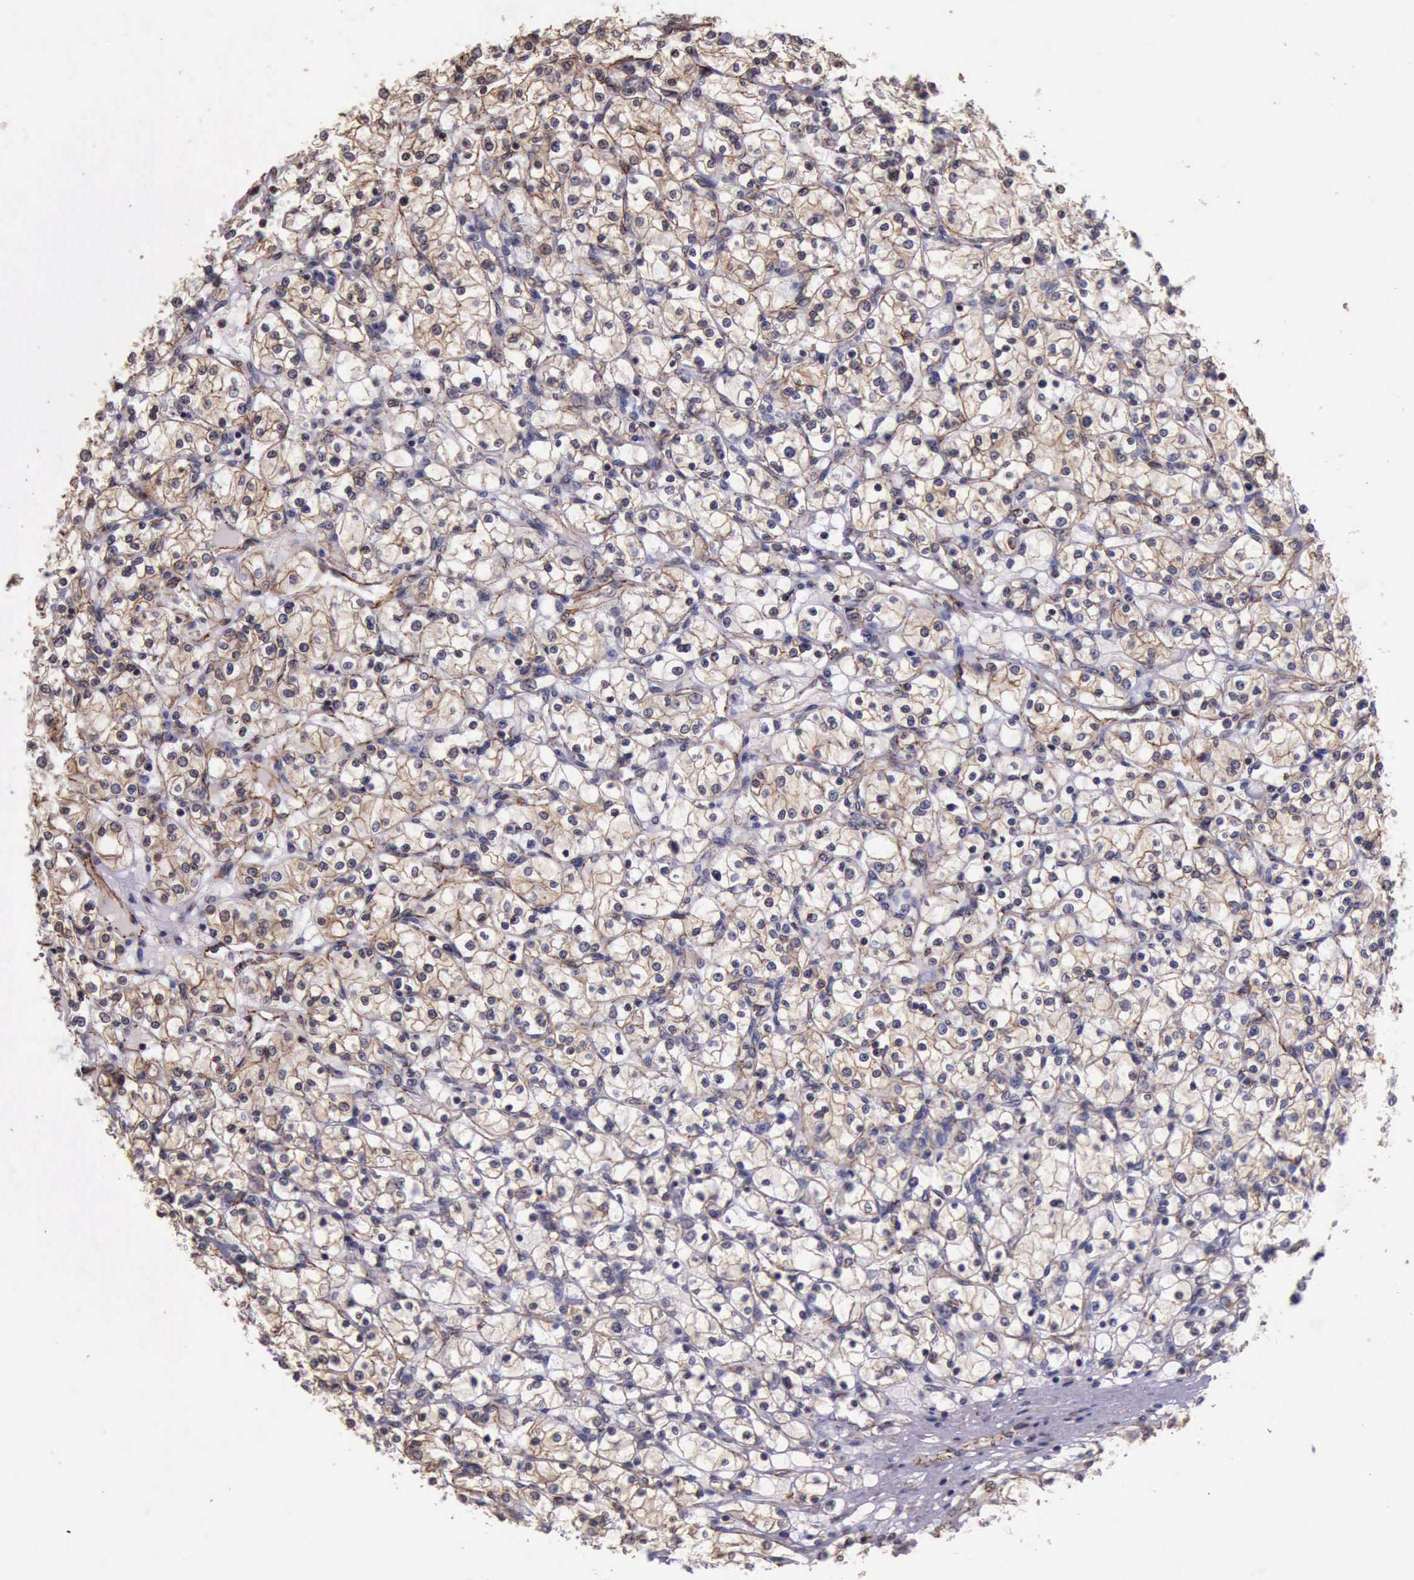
{"staining": {"intensity": "weak", "quantity": "25%-75%", "location": "cytoplasmic/membranous"}, "tissue": "renal cancer", "cell_type": "Tumor cells", "image_type": "cancer", "snomed": [{"axis": "morphology", "description": "Adenocarcinoma, NOS"}, {"axis": "topography", "description": "Kidney"}], "caption": "High-magnification brightfield microscopy of adenocarcinoma (renal) stained with DAB (3,3'-diaminobenzidine) (brown) and counterstained with hematoxylin (blue). tumor cells exhibit weak cytoplasmic/membranous staining is identified in about25%-75% of cells. (Brightfield microscopy of DAB IHC at high magnification).", "gene": "CTNNB1", "patient": {"sex": "male", "age": 61}}